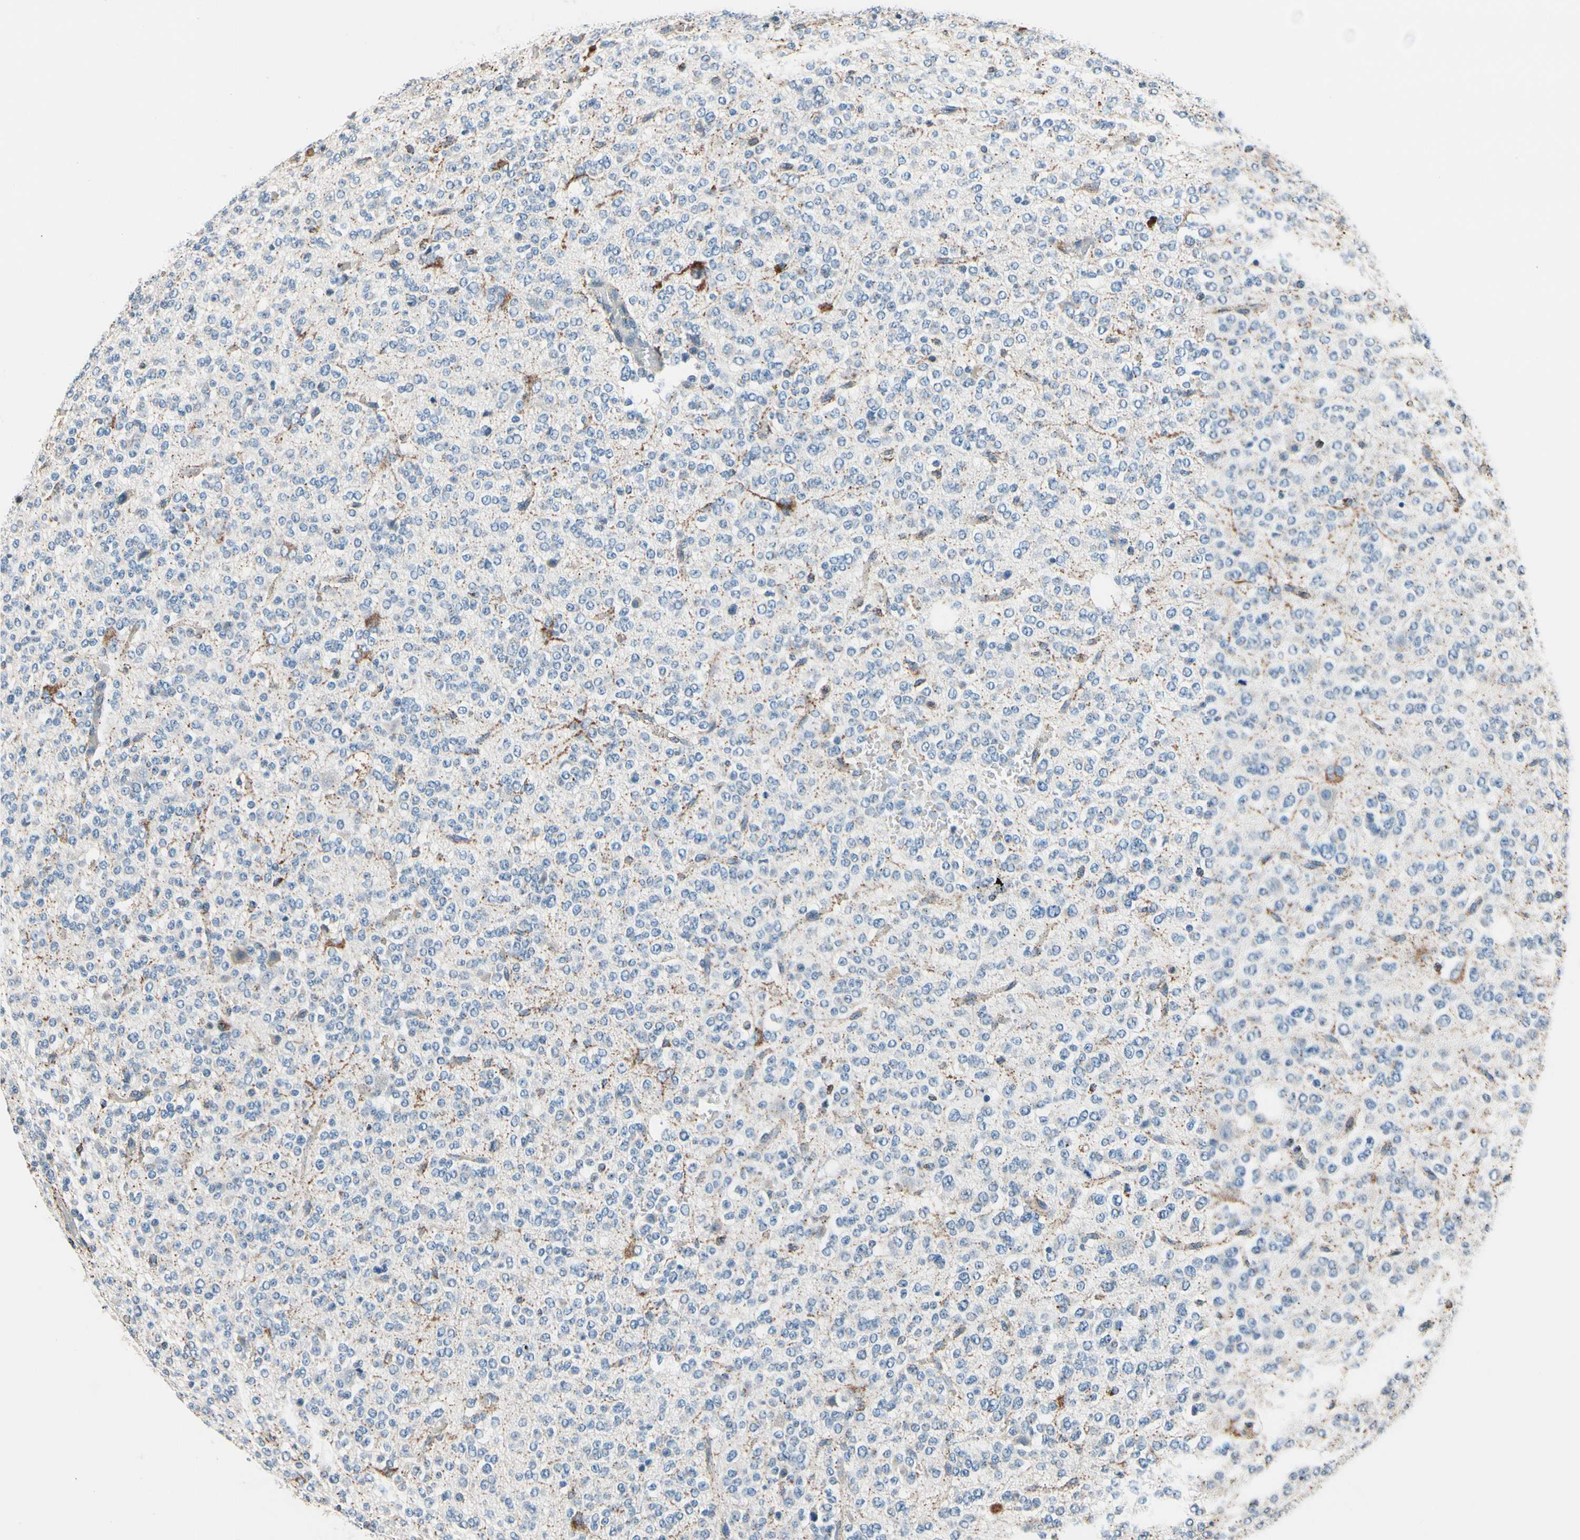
{"staining": {"intensity": "moderate", "quantity": "<25%", "location": "cytoplasmic/membranous"}, "tissue": "glioma", "cell_type": "Tumor cells", "image_type": "cancer", "snomed": [{"axis": "morphology", "description": "Glioma, malignant, Low grade"}, {"axis": "topography", "description": "Brain"}], "caption": "The micrograph demonstrates staining of glioma, revealing moderate cytoplasmic/membranous protein staining (brown color) within tumor cells. Nuclei are stained in blue.", "gene": "TMEM176A", "patient": {"sex": "male", "age": 38}}